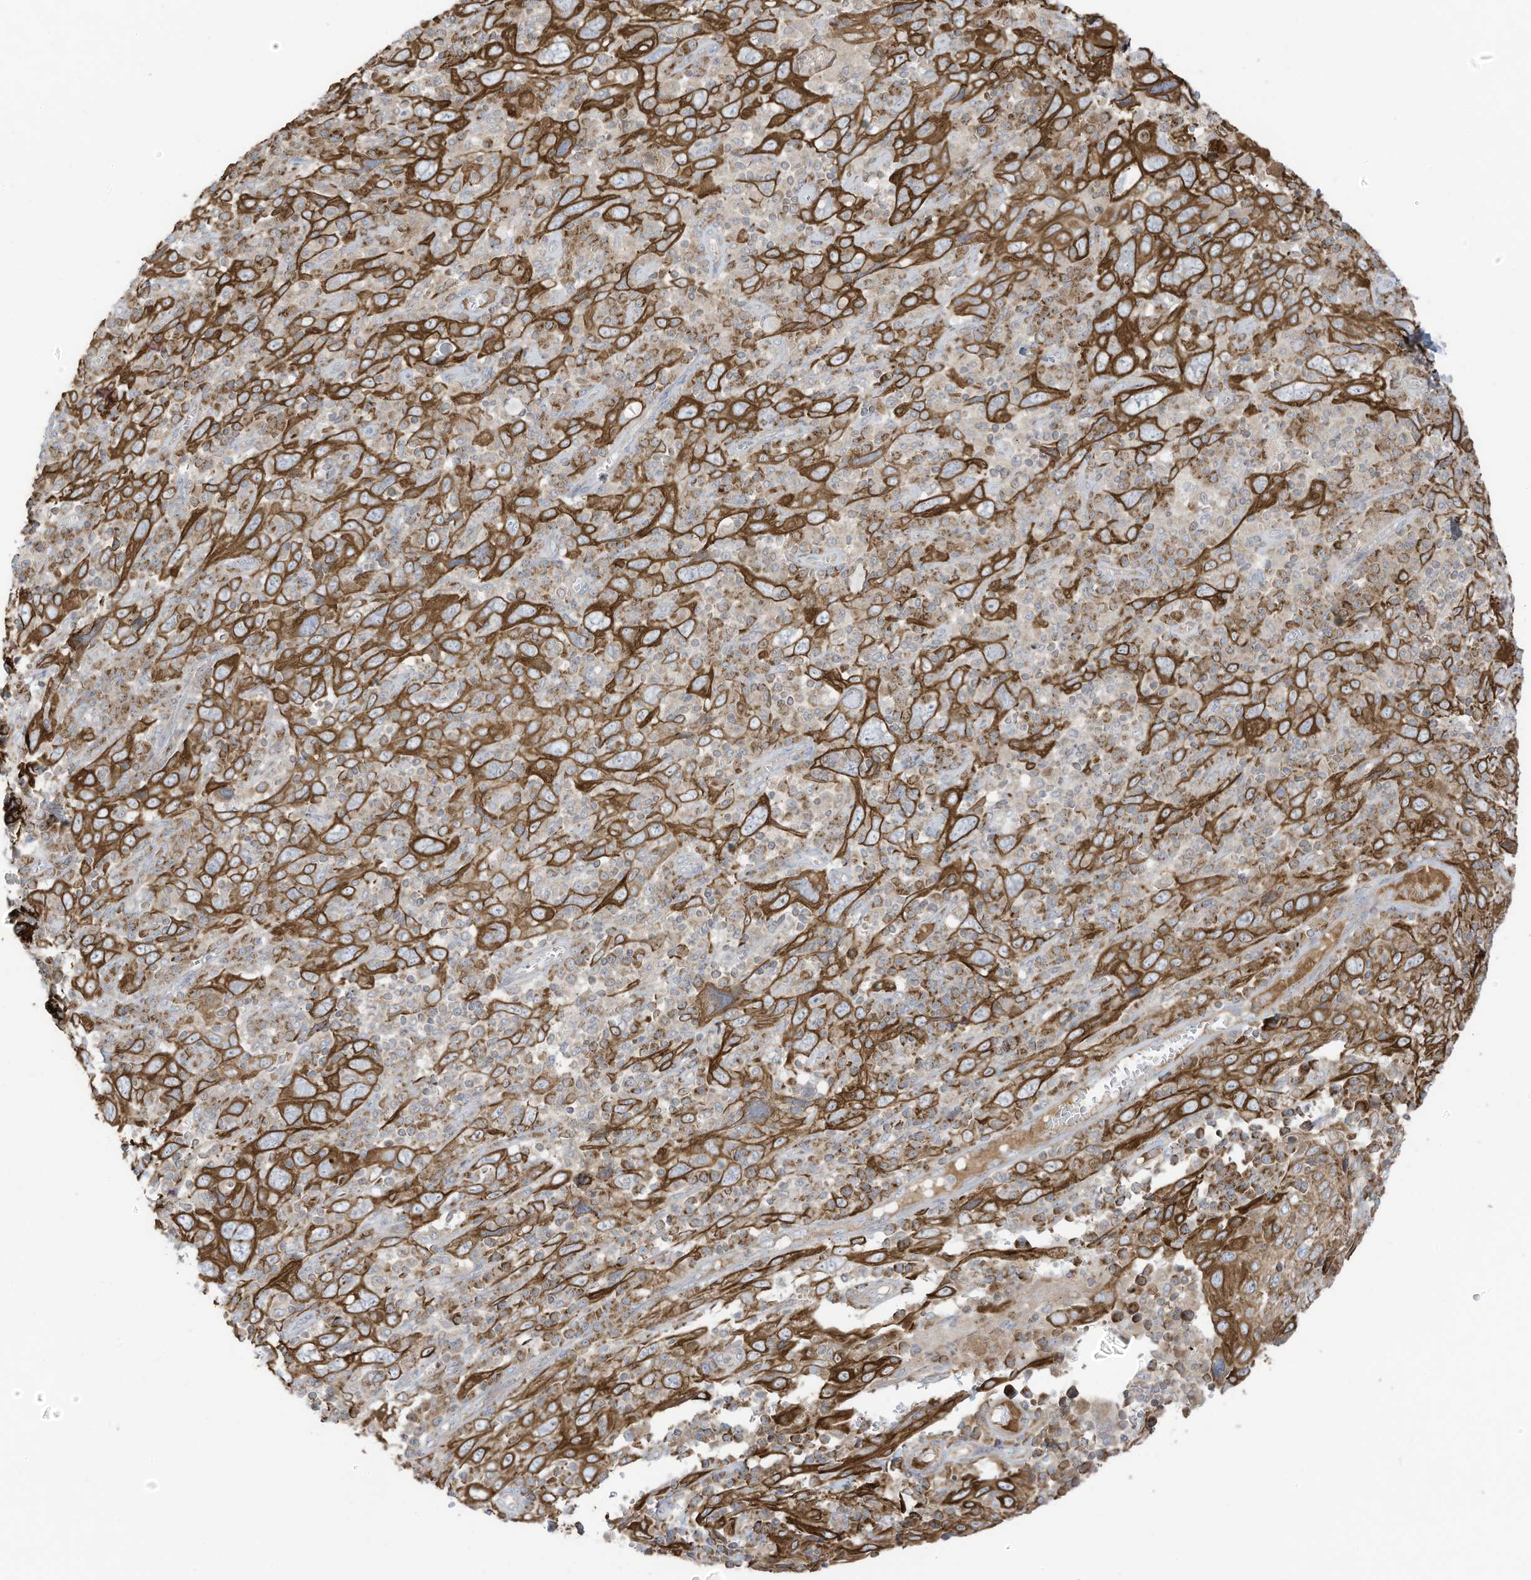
{"staining": {"intensity": "strong", "quantity": ">75%", "location": "cytoplasmic/membranous"}, "tissue": "cervical cancer", "cell_type": "Tumor cells", "image_type": "cancer", "snomed": [{"axis": "morphology", "description": "Squamous cell carcinoma, NOS"}, {"axis": "topography", "description": "Cervix"}], "caption": "About >75% of tumor cells in human squamous cell carcinoma (cervical) exhibit strong cytoplasmic/membranous protein expression as visualized by brown immunohistochemical staining.", "gene": "CGAS", "patient": {"sex": "female", "age": 46}}